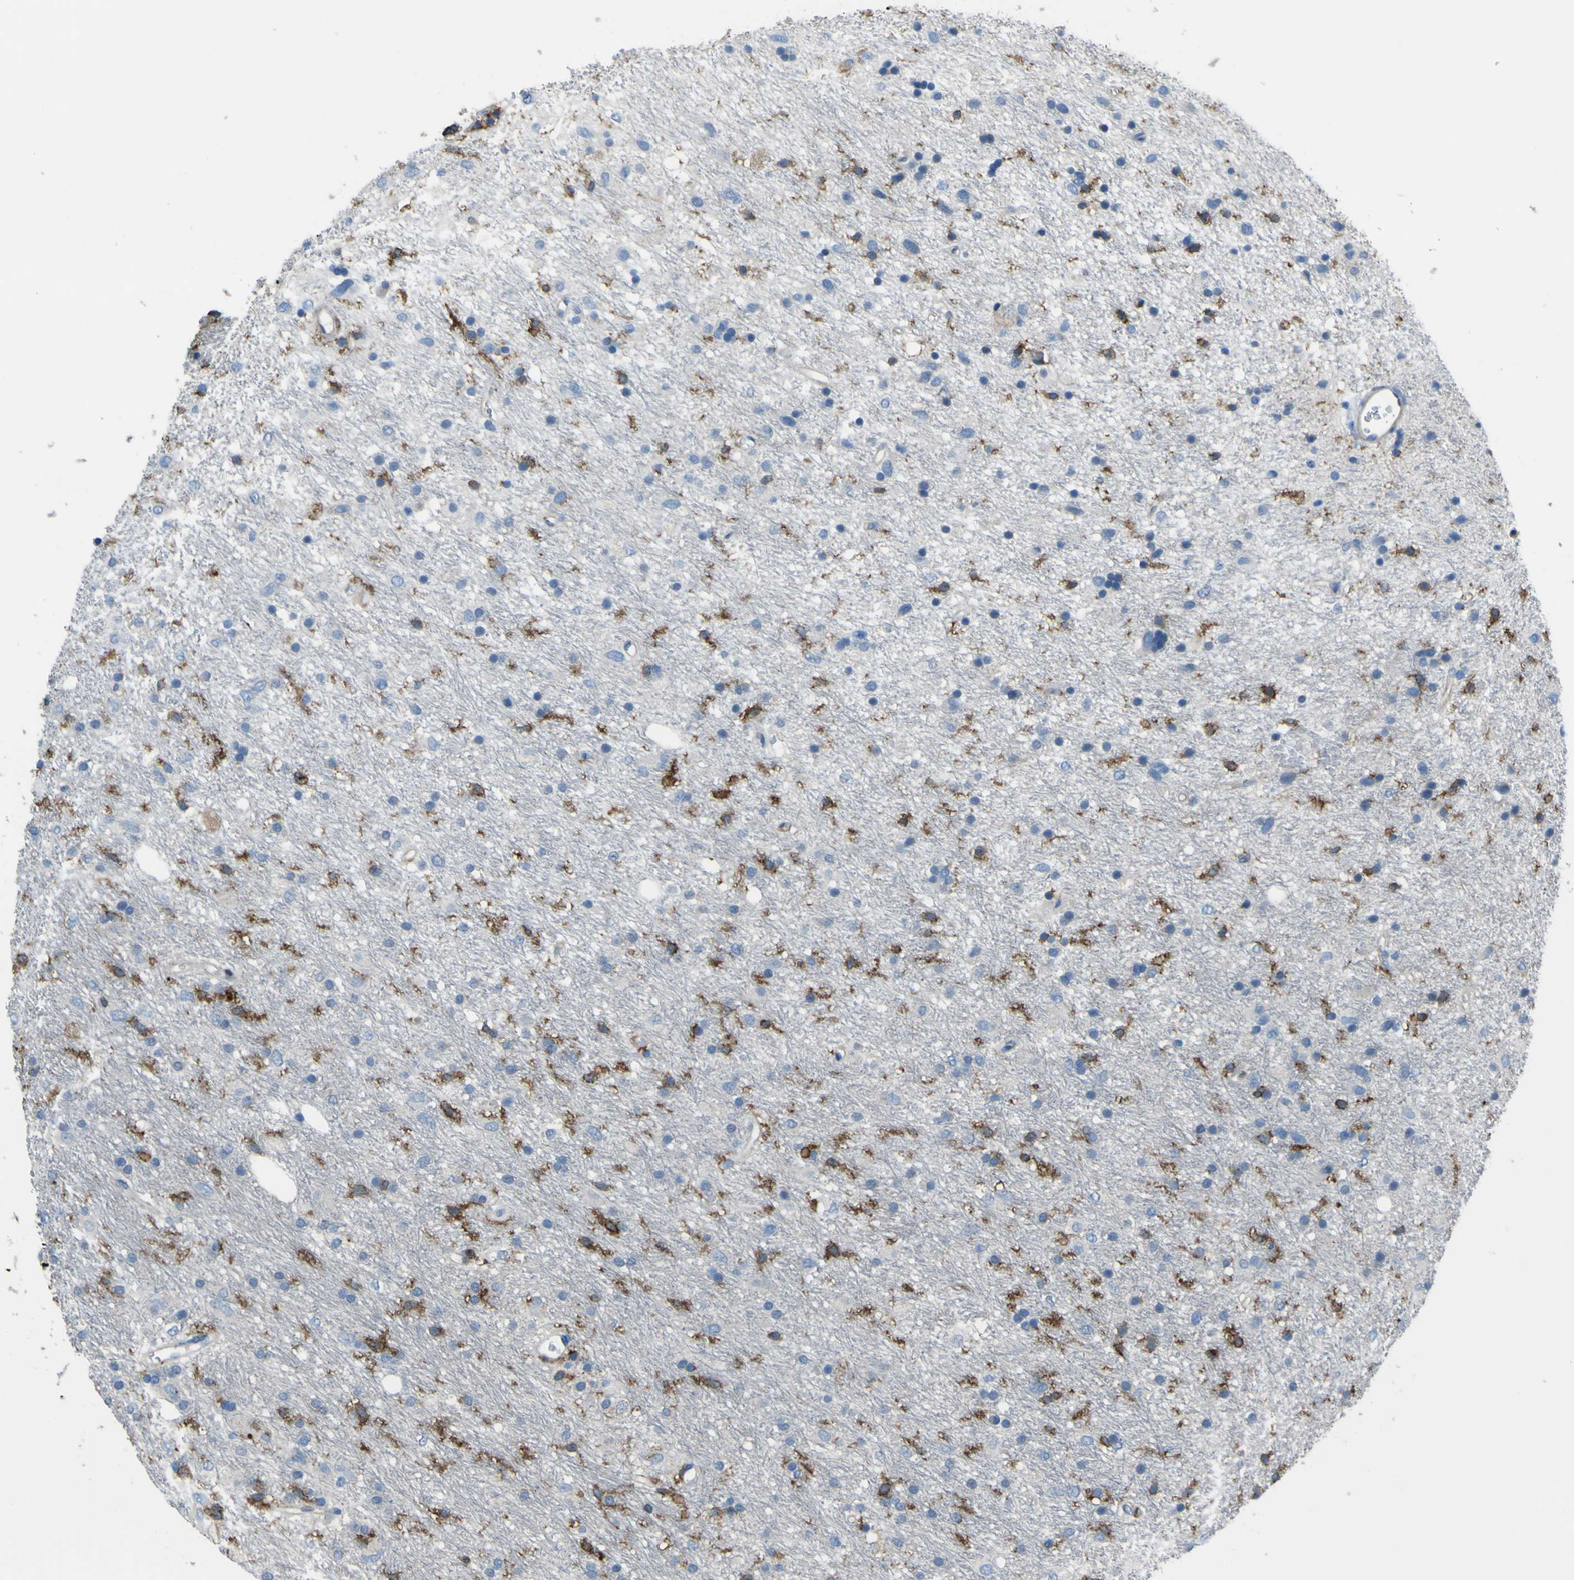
{"staining": {"intensity": "moderate", "quantity": "25%-75%", "location": "cytoplasmic/membranous"}, "tissue": "glioma", "cell_type": "Tumor cells", "image_type": "cancer", "snomed": [{"axis": "morphology", "description": "Glioma, malignant, Low grade"}, {"axis": "topography", "description": "Brain"}], "caption": "This is an image of IHC staining of malignant glioma (low-grade), which shows moderate expression in the cytoplasmic/membranous of tumor cells.", "gene": "LAIR1", "patient": {"sex": "male", "age": 77}}